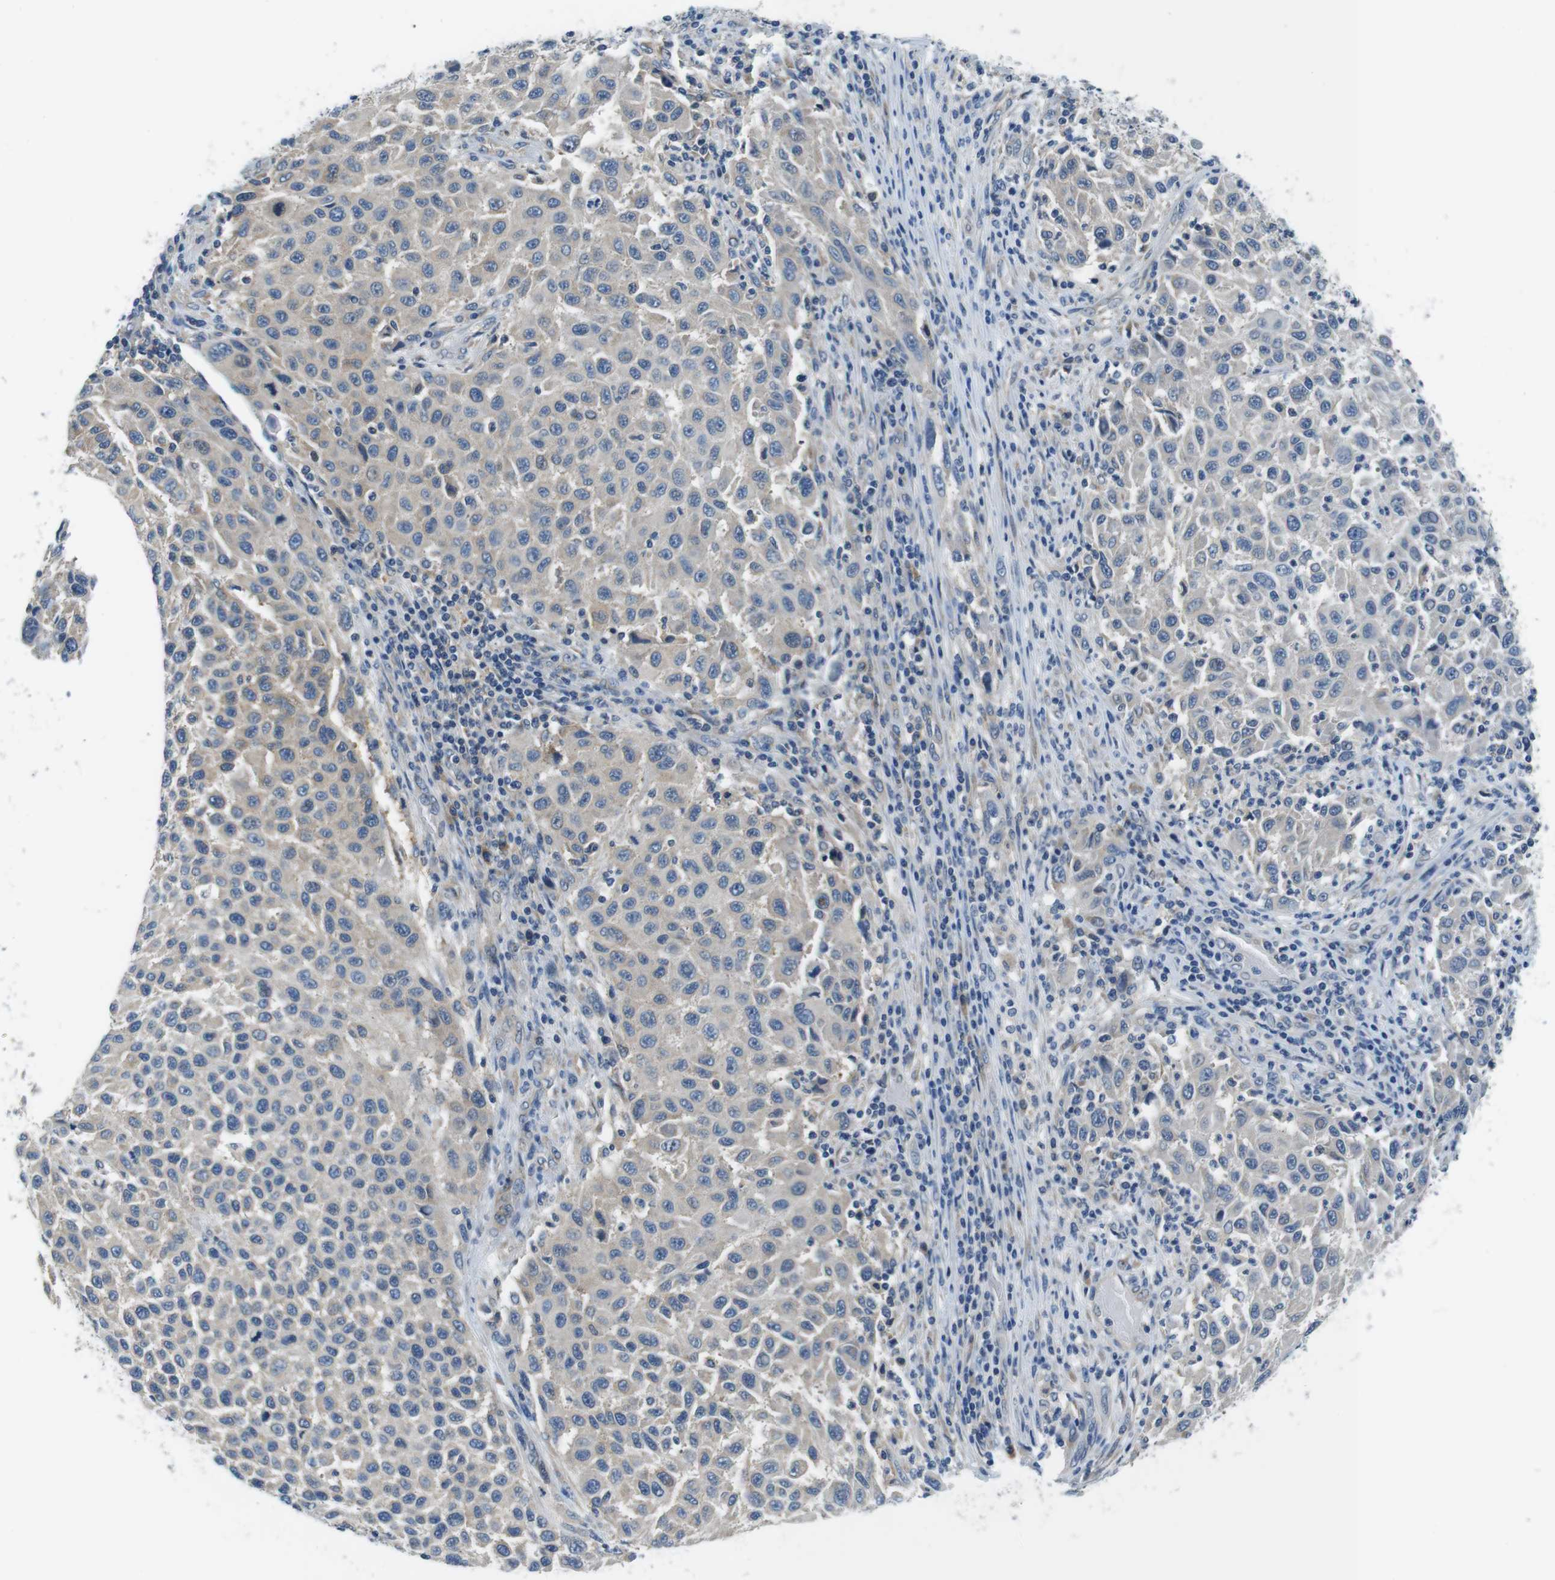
{"staining": {"intensity": "weak", "quantity": "25%-75%", "location": "cytoplasmic/membranous"}, "tissue": "melanoma", "cell_type": "Tumor cells", "image_type": "cancer", "snomed": [{"axis": "morphology", "description": "Malignant melanoma, Metastatic site"}, {"axis": "topography", "description": "Lymph node"}], "caption": "The immunohistochemical stain shows weak cytoplasmic/membranous expression in tumor cells of melanoma tissue.", "gene": "EIF2B5", "patient": {"sex": "male", "age": 61}}